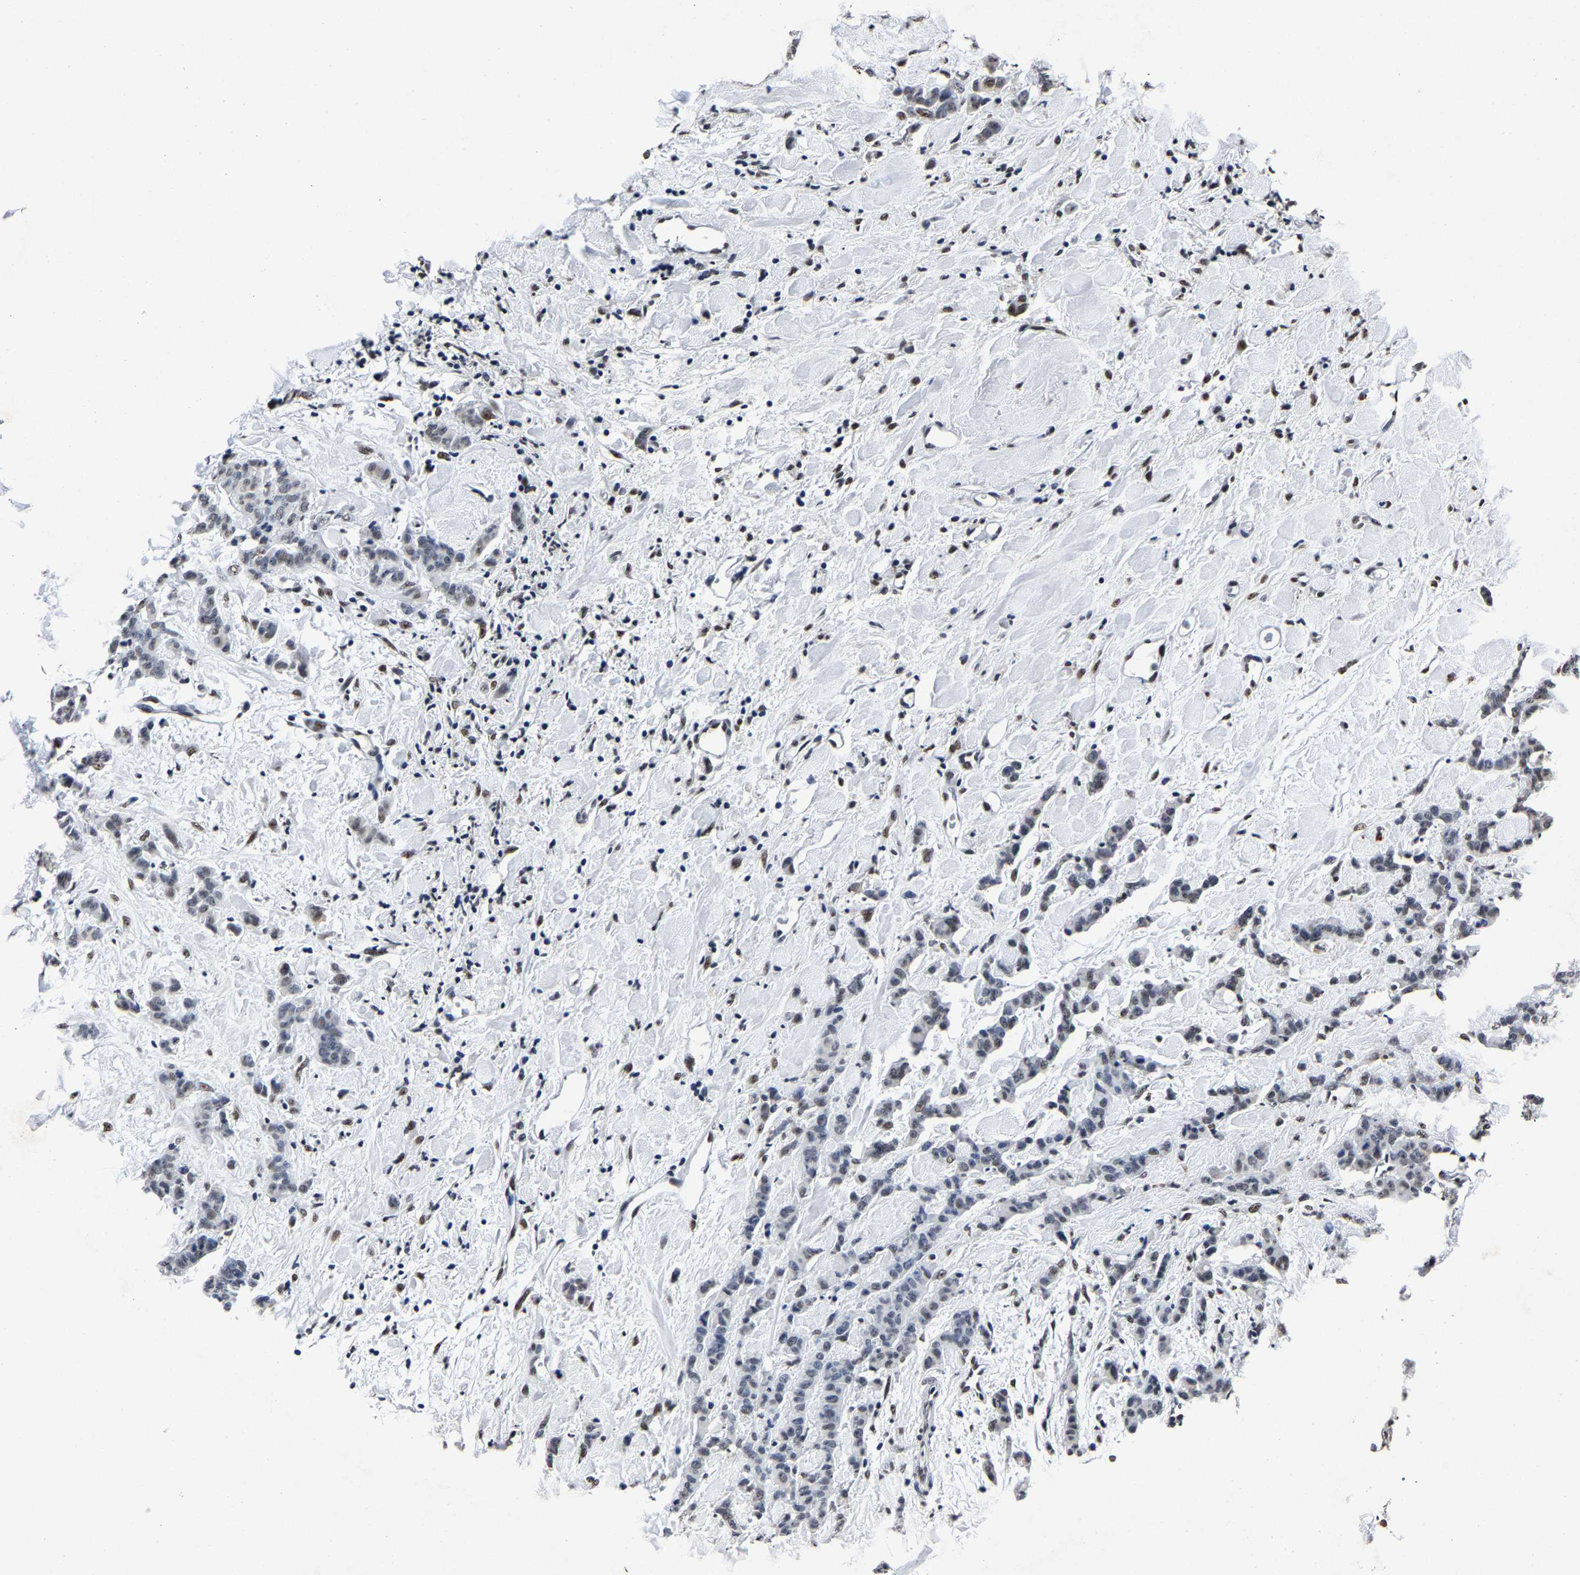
{"staining": {"intensity": "weak", "quantity": "<25%", "location": "nuclear"}, "tissue": "breast cancer", "cell_type": "Tumor cells", "image_type": "cancer", "snomed": [{"axis": "morphology", "description": "Normal tissue, NOS"}, {"axis": "morphology", "description": "Duct carcinoma"}, {"axis": "topography", "description": "Breast"}], "caption": "IHC photomicrograph of neoplastic tissue: human breast cancer (intraductal carcinoma) stained with DAB demonstrates no significant protein staining in tumor cells. Brightfield microscopy of IHC stained with DAB (brown) and hematoxylin (blue), captured at high magnification.", "gene": "RBM45", "patient": {"sex": "female", "age": 40}}